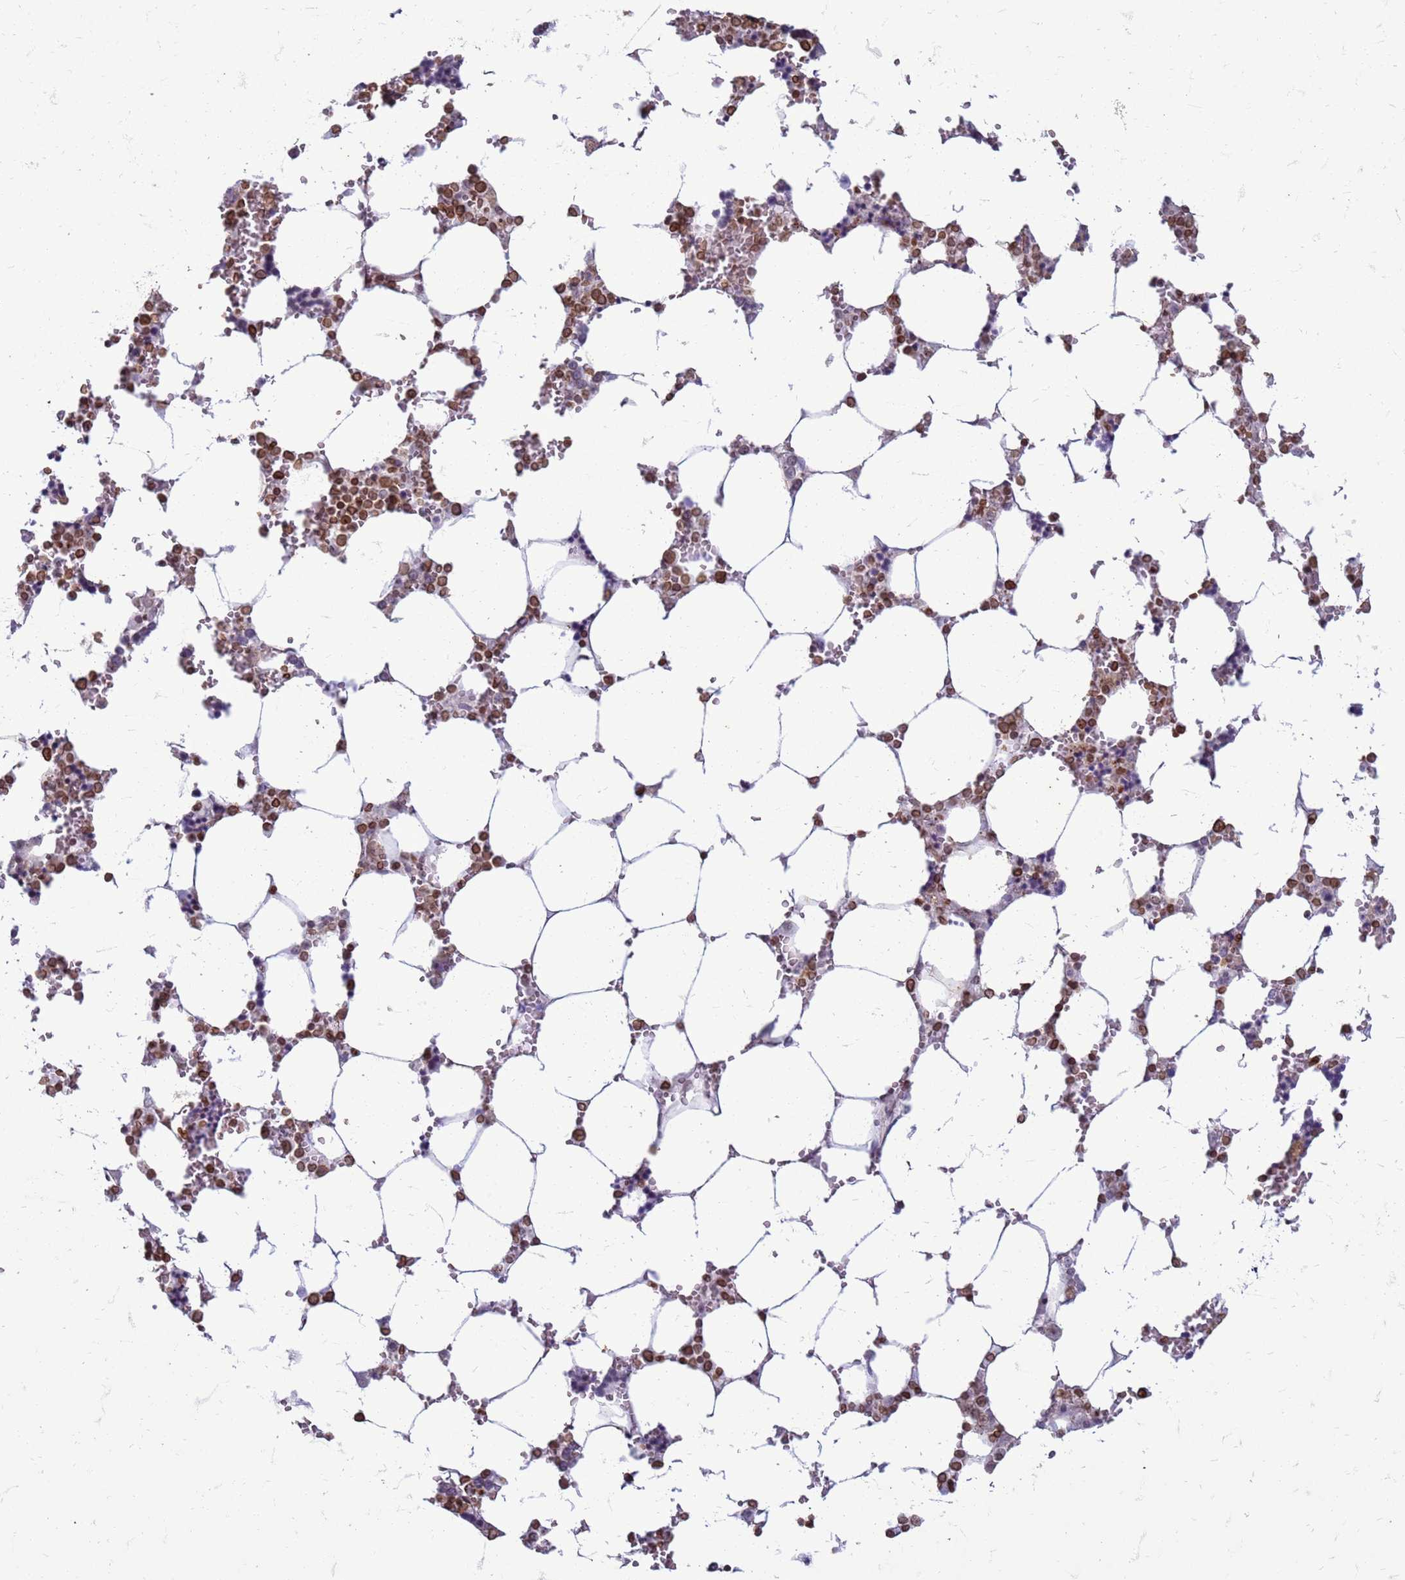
{"staining": {"intensity": "moderate", "quantity": ">75%", "location": "cytoplasmic/membranous,nuclear"}, "tissue": "bone marrow", "cell_type": "Hematopoietic cells", "image_type": "normal", "snomed": [{"axis": "morphology", "description": "Normal tissue, NOS"}, {"axis": "topography", "description": "Bone marrow"}], "caption": "Bone marrow stained for a protein (brown) exhibits moderate cytoplasmic/membranous,nuclear positive expression in about >75% of hematopoietic cells.", "gene": "METTL25B", "patient": {"sex": "male", "age": 64}}